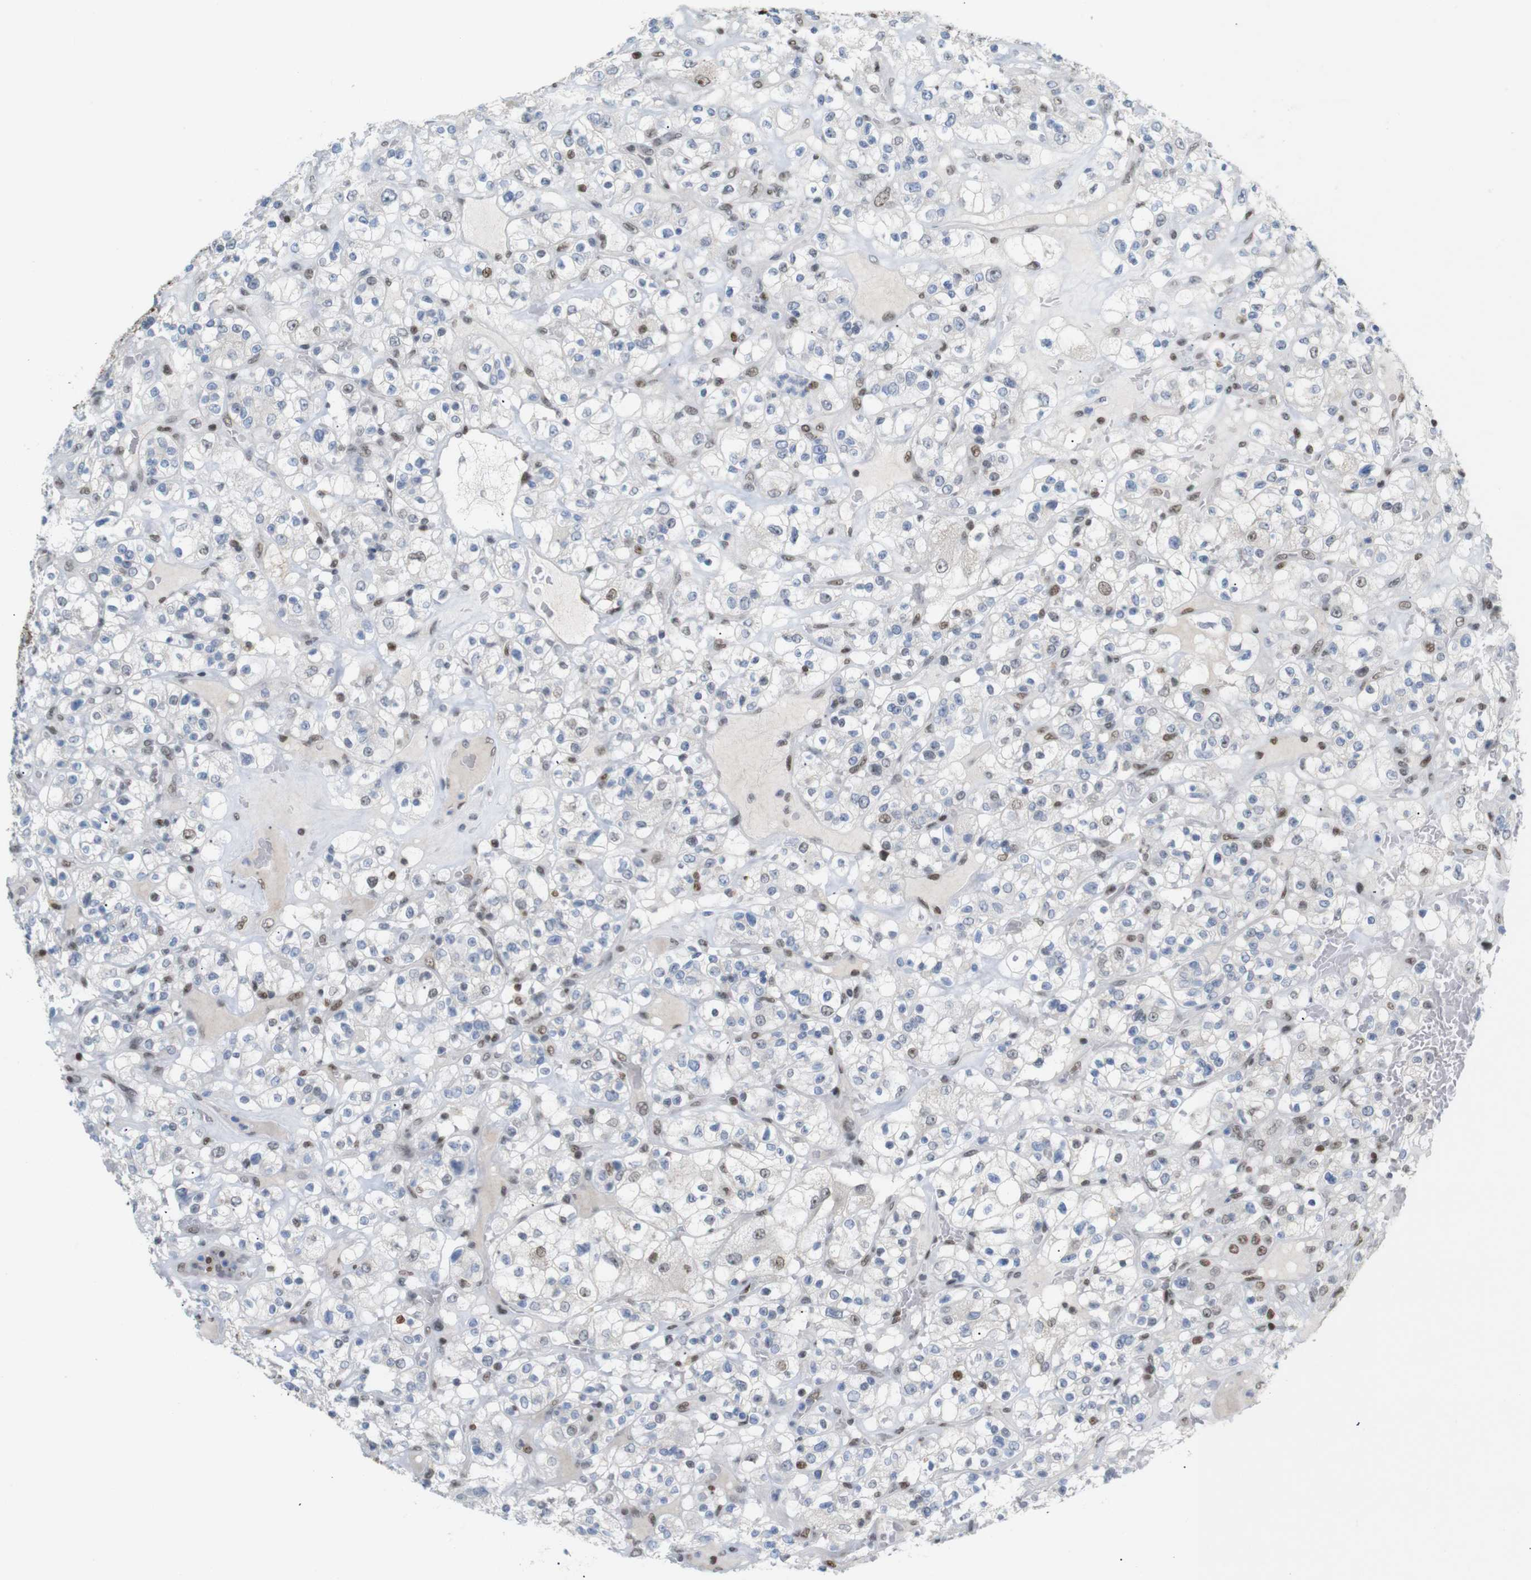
{"staining": {"intensity": "weak", "quantity": "<25%", "location": "nuclear"}, "tissue": "renal cancer", "cell_type": "Tumor cells", "image_type": "cancer", "snomed": [{"axis": "morphology", "description": "Normal tissue, NOS"}, {"axis": "morphology", "description": "Adenocarcinoma, NOS"}, {"axis": "topography", "description": "Kidney"}], "caption": "Immunohistochemistry (IHC) of human renal cancer (adenocarcinoma) exhibits no staining in tumor cells. The staining was performed using DAB to visualize the protein expression in brown, while the nuclei were stained in blue with hematoxylin (Magnification: 20x).", "gene": "RIOX2", "patient": {"sex": "female", "age": 72}}